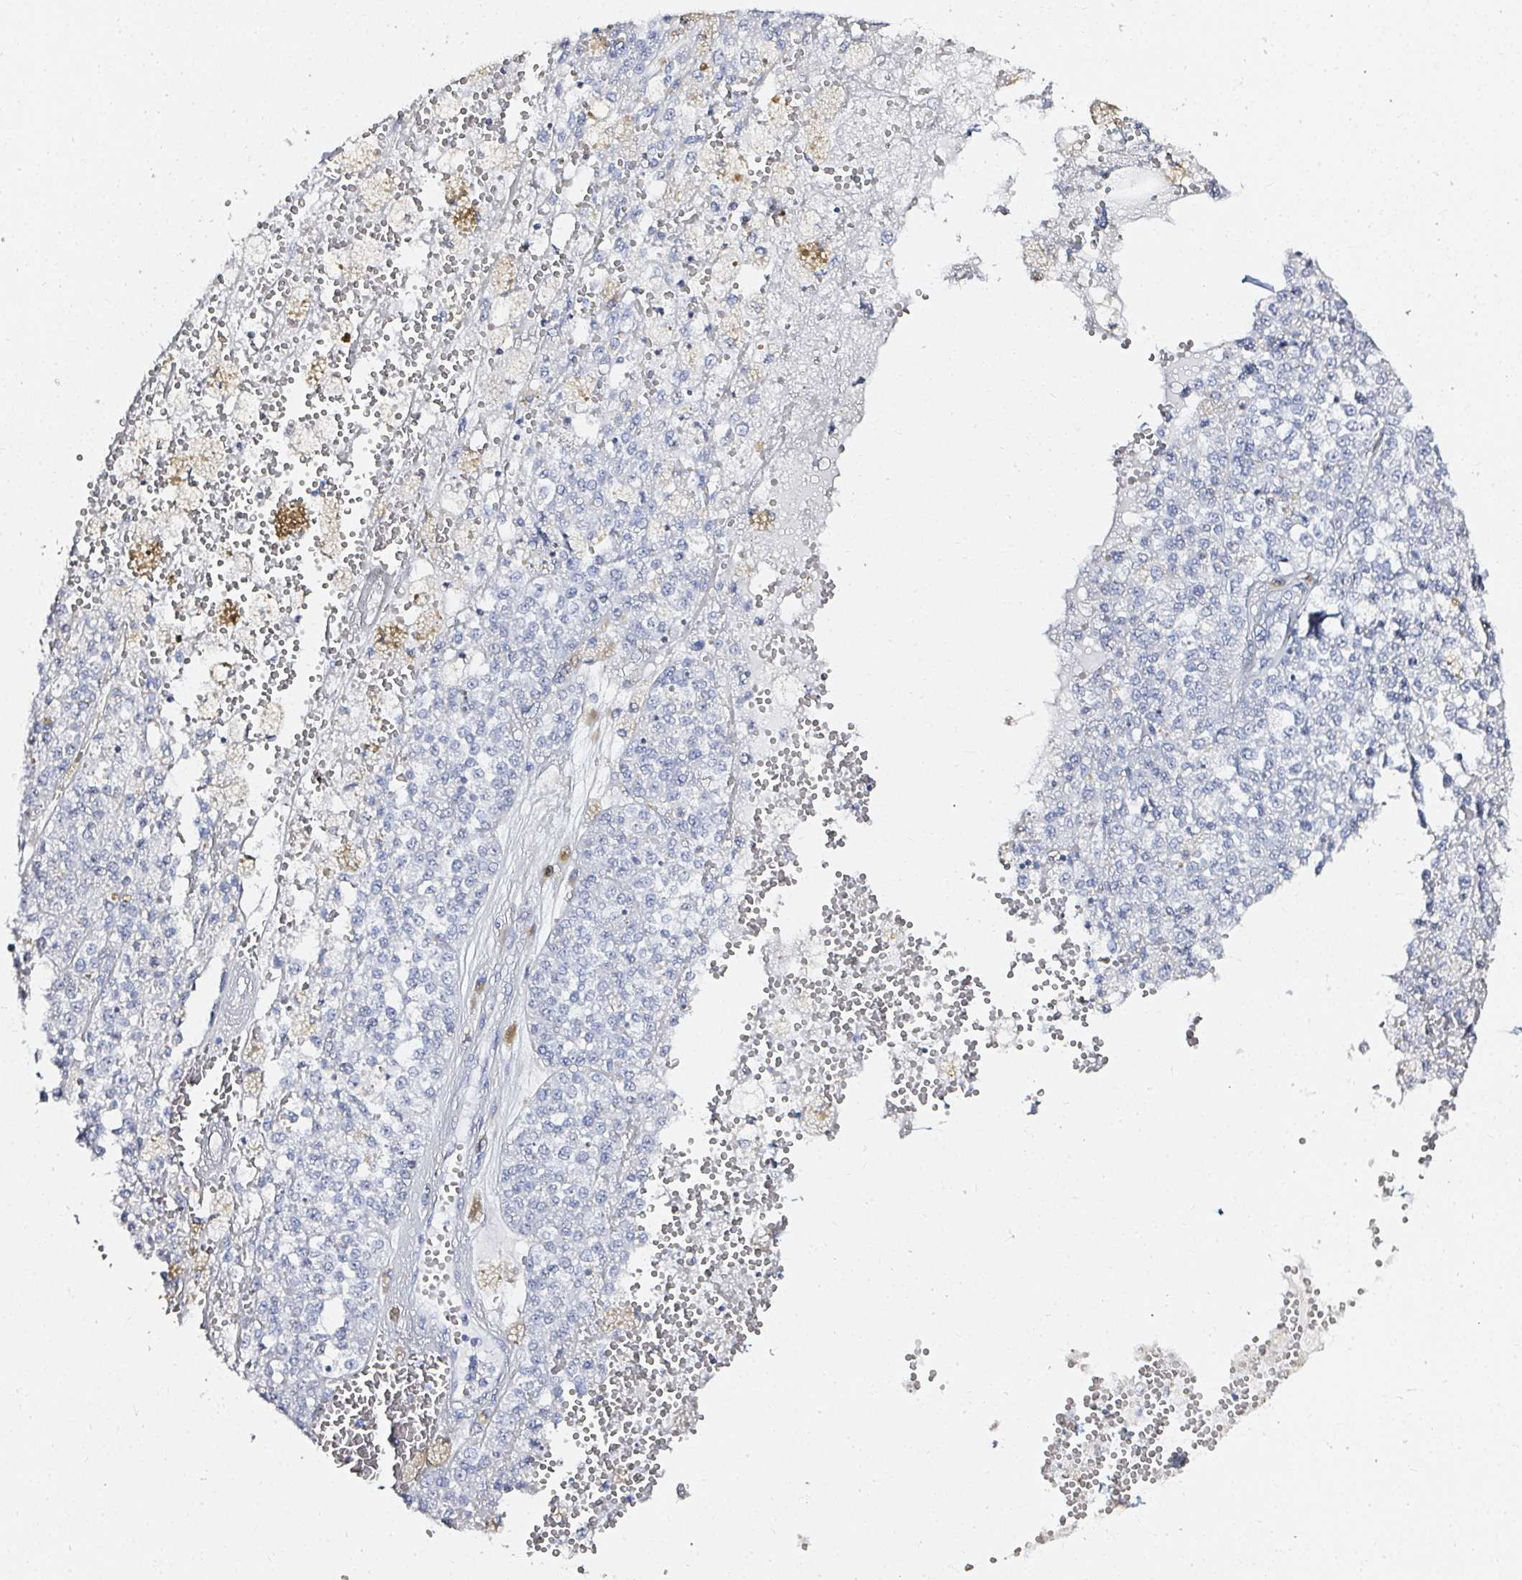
{"staining": {"intensity": "negative", "quantity": "none", "location": "none"}, "tissue": "melanoma", "cell_type": "Tumor cells", "image_type": "cancer", "snomed": [{"axis": "morphology", "description": "Malignant melanoma, Metastatic site"}, {"axis": "topography", "description": "Lymph node"}], "caption": "IHC image of neoplastic tissue: malignant melanoma (metastatic site) stained with DAB displays no significant protein positivity in tumor cells. The staining is performed using DAB (3,3'-diaminobenzidine) brown chromogen with nuclei counter-stained in using hematoxylin.", "gene": "ACAN", "patient": {"sex": "female", "age": 64}}